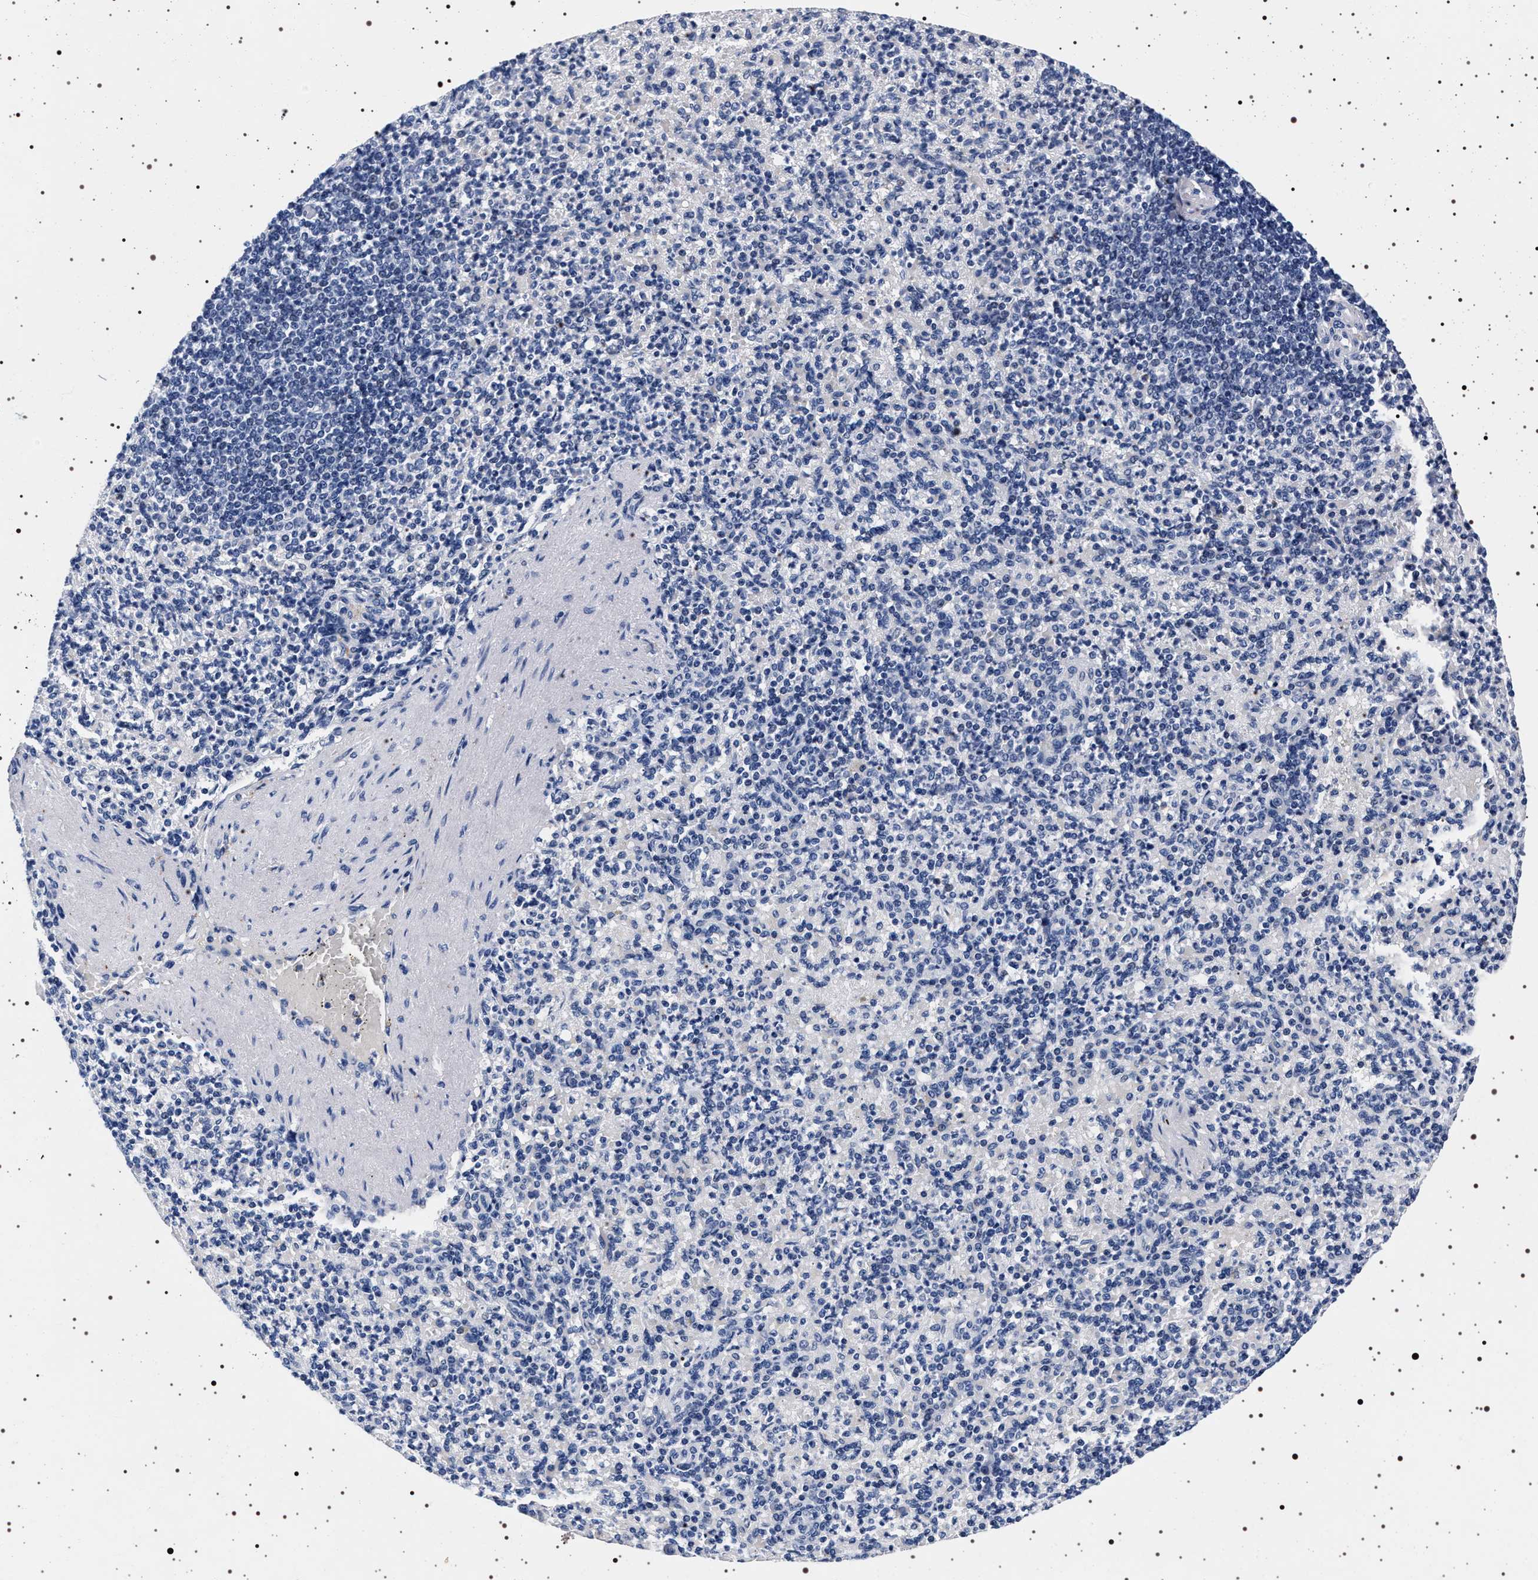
{"staining": {"intensity": "negative", "quantity": "none", "location": "none"}, "tissue": "spleen", "cell_type": "Cells in red pulp", "image_type": "normal", "snomed": [{"axis": "morphology", "description": "Normal tissue, NOS"}, {"axis": "topography", "description": "Spleen"}], "caption": "The micrograph shows no staining of cells in red pulp in normal spleen.", "gene": "SYN1", "patient": {"sex": "female", "age": 74}}